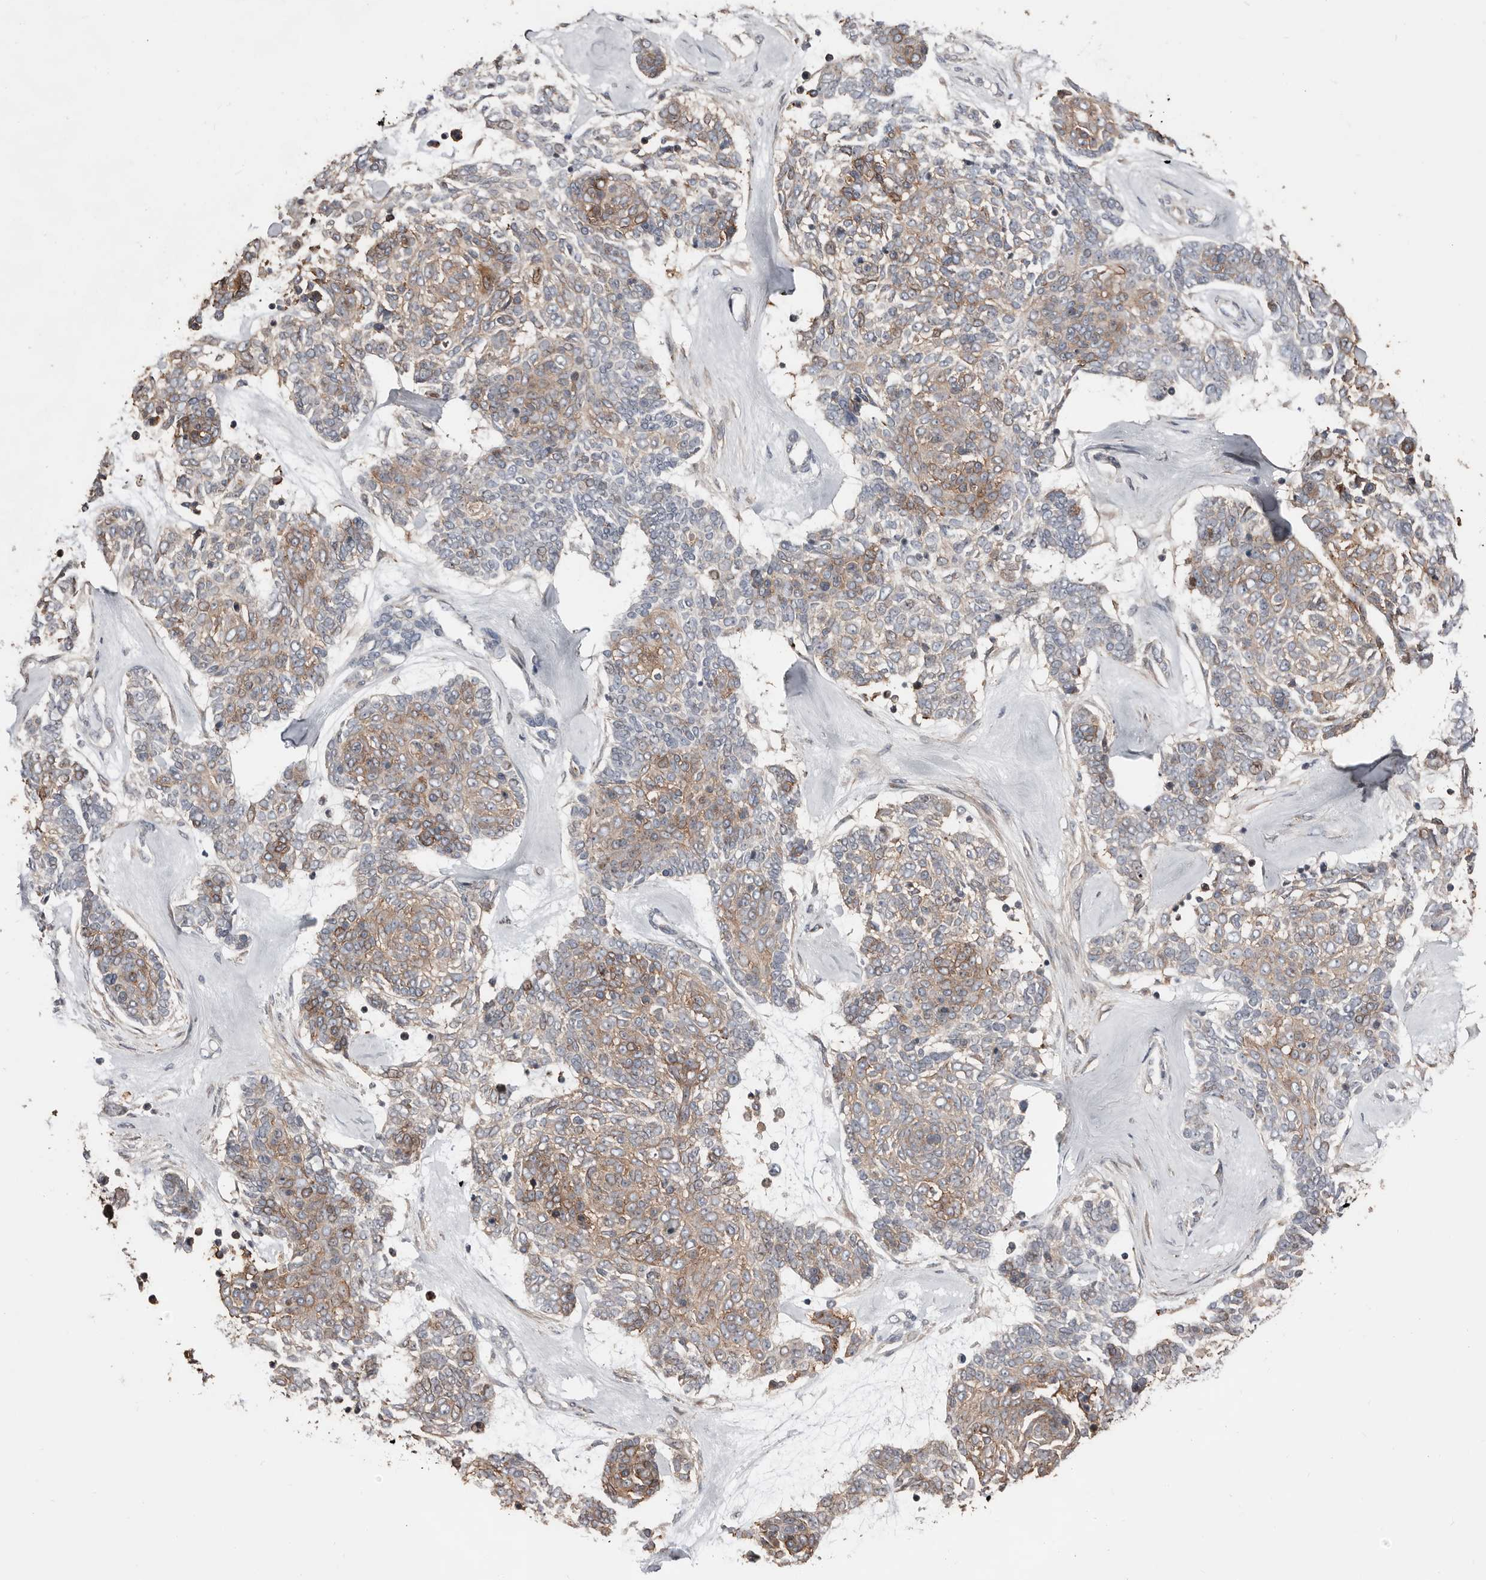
{"staining": {"intensity": "moderate", "quantity": "25%-75%", "location": "cytoplasmic/membranous"}, "tissue": "skin cancer", "cell_type": "Tumor cells", "image_type": "cancer", "snomed": [{"axis": "morphology", "description": "Basal cell carcinoma"}, {"axis": "topography", "description": "Skin"}], "caption": "Immunohistochemical staining of skin basal cell carcinoma displays moderate cytoplasmic/membranous protein expression in approximately 25%-75% of tumor cells.", "gene": "SMYD4", "patient": {"sex": "female", "age": 81}}